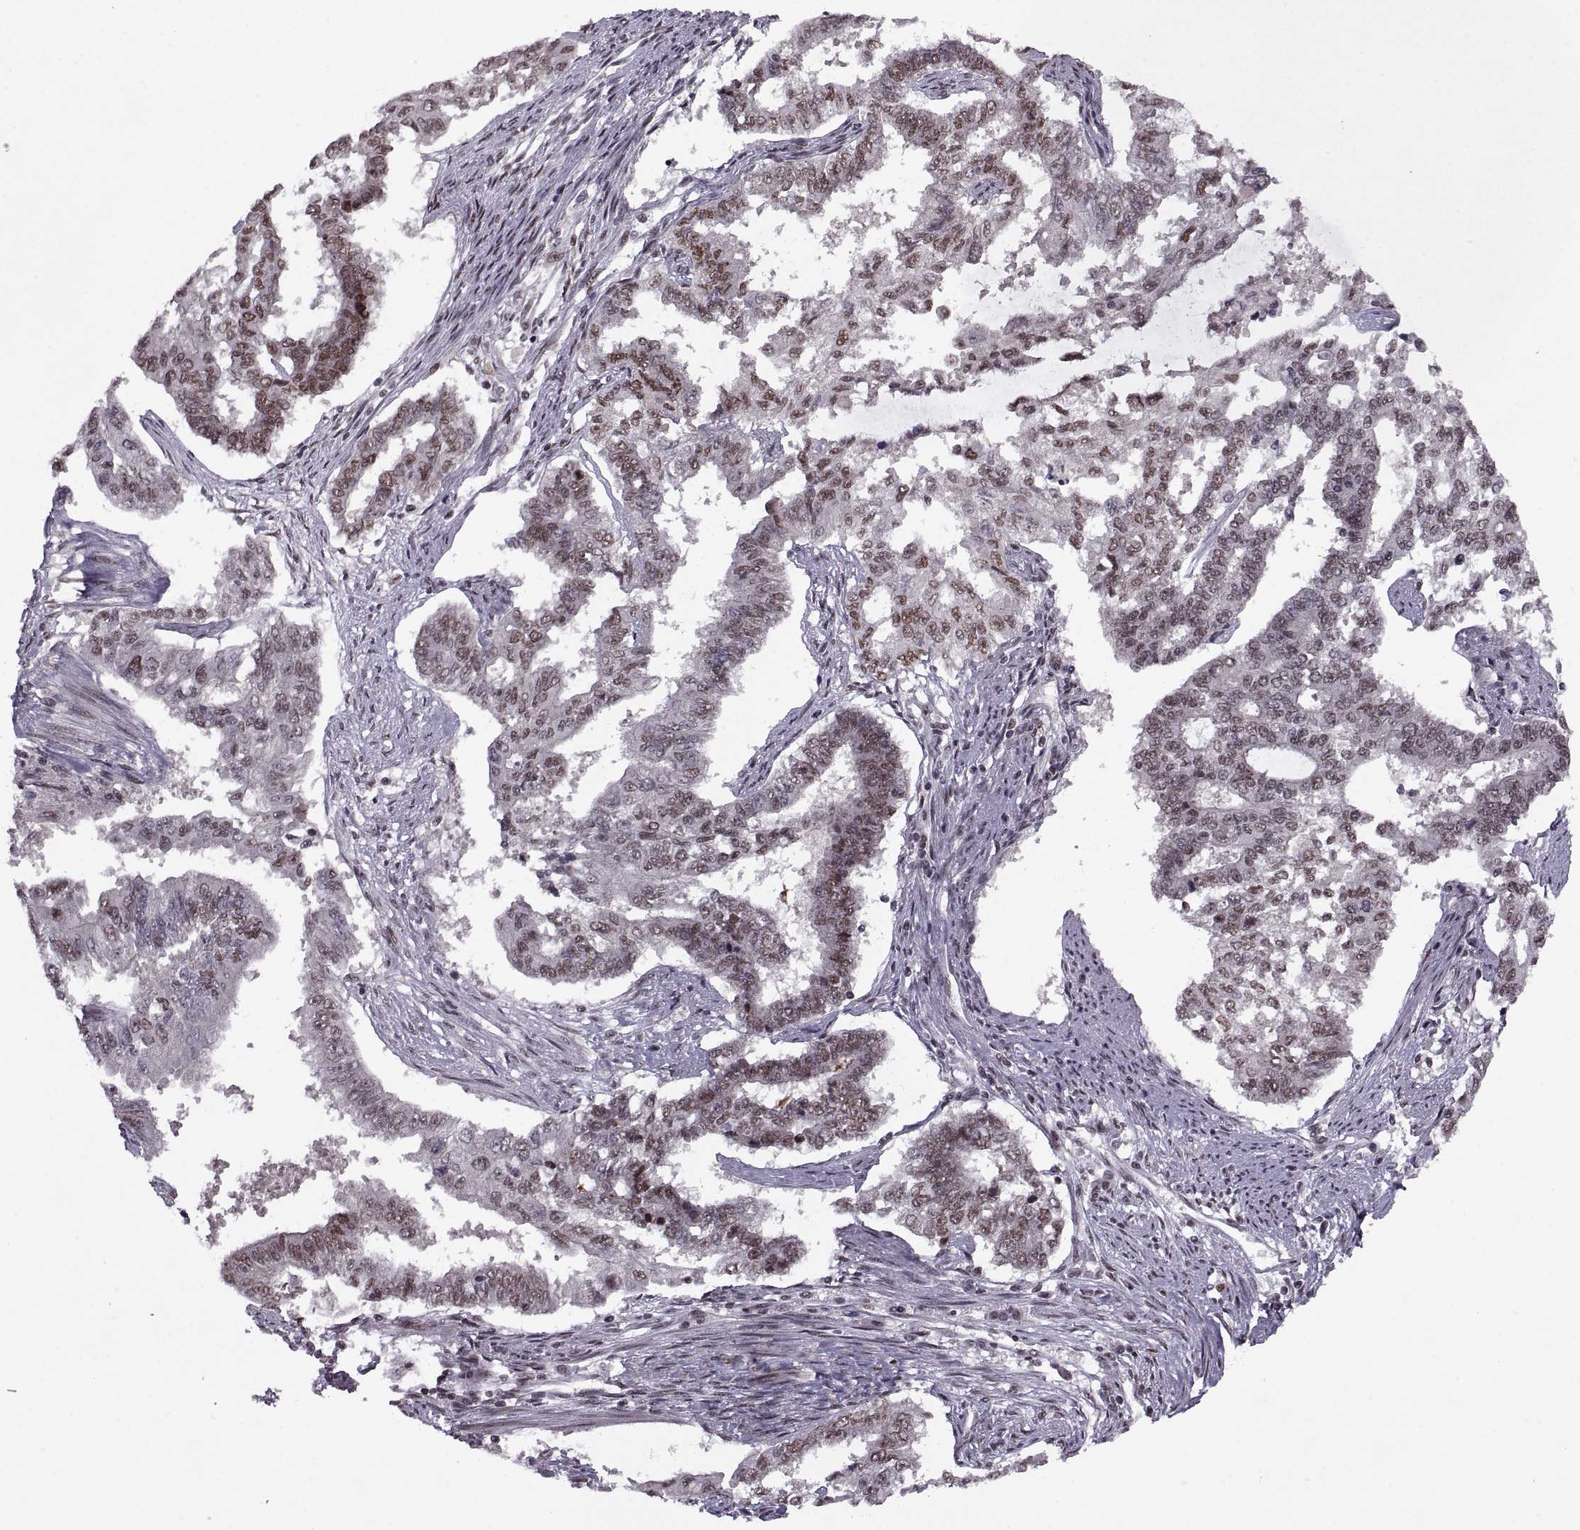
{"staining": {"intensity": "moderate", "quantity": "25%-75%", "location": "nuclear"}, "tissue": "endometrial cancer", "cell_type": "Tumor cells", "image_type": "cancer", "snomed": [{"axis": "morphology", "description": "Adenocarcinoma, NOS"}, {"axis": "topography", "description": "Uterus"}], "caption": "Immunohistochemical staining of human endometrial adenocarcinoma reveals medium levels of moderate nuclear expression in approximately 25%-75% of tumor cells. The staining is performed using DAB (3,3'-diaminobenzidine) brown chromogen to label protein expression. The nuclei are counter-stained blue using hematoxylin.", "gene": "MT1E", "patient": {"sex": "female", "age": 59}}